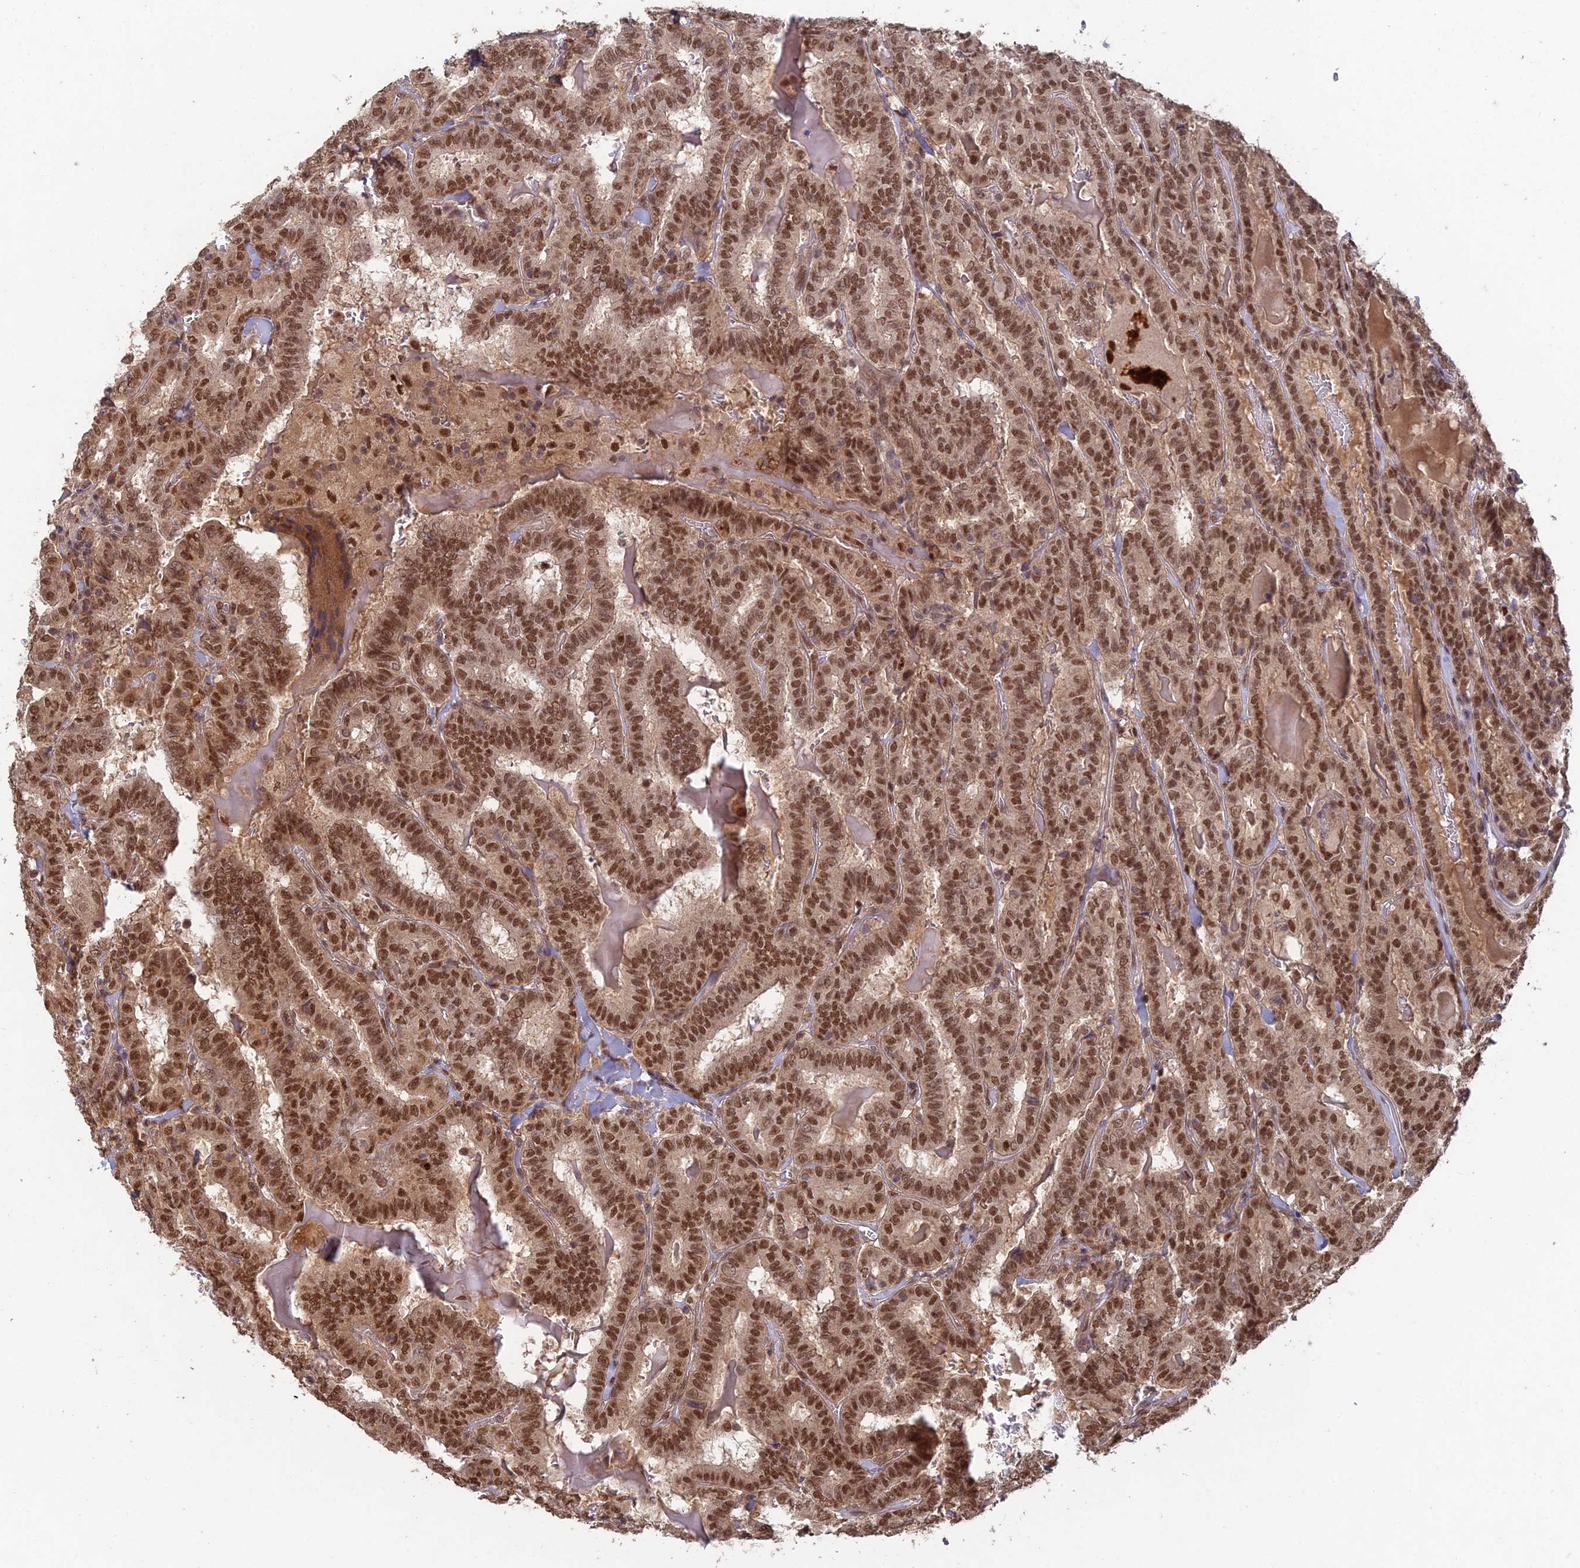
{"staining": {"intensity": "moderate", "quantity": ">75%", "location": "nuclear"}, "tissue": "thyroid cancer", "cell_type": "Tumor cells", "image_type": "cancer", "snomed": [{"axis": "morphology", "description": "Papillary adenocarcinoma, NOS"}, {"axis": "topography", "description": "Thyroid gland"}], "caption": "Protein staining exhibits moderate nuclear positivity in about >75% of tumor cells in thyroid cancer. The protein is stained brown, and the nuclei are stained in blue (DAB (3,3'-diaminobenzidine) IHC with brightfield microscopy, high magnification).", "gene": "RANBP3", "patient": {"sex": "female", "age": 72}}